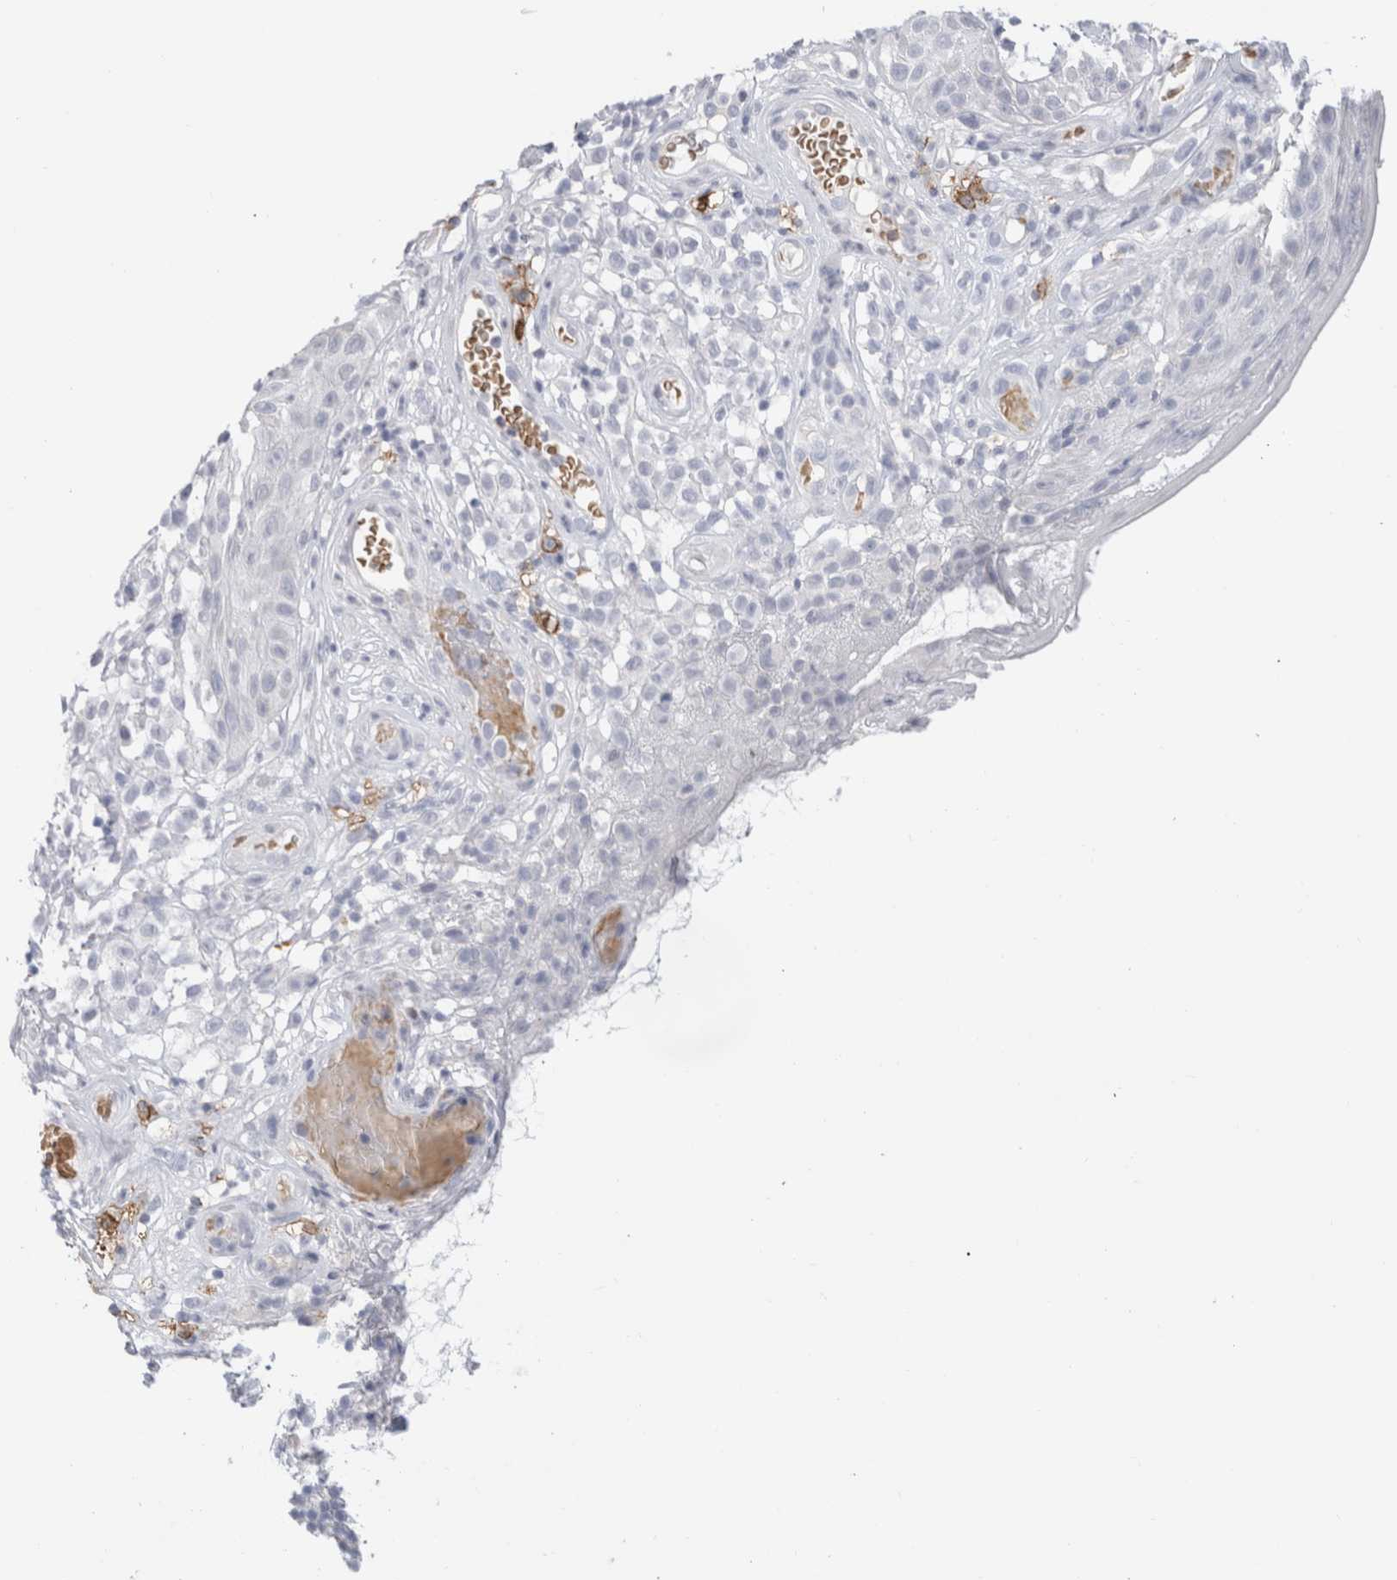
{"staining": {"intensity": "negative", "quantity": "none", "location": "none"}, "tissue": "melanoma", "cell_type": "Tumor cells", "image_type": "cancer", "snomed": [{"axis": "morphology", "description": "Malignant melanoma, NOS"}, {"axis": "topography", "description": "Skin"}], "caption": "An immunohistochemistry (IHC) image of melanoma is shown. There is no staining in tumor cells of melanoma.", "gene": "CD38", "patient": {"sex": "female", "age": 82}}